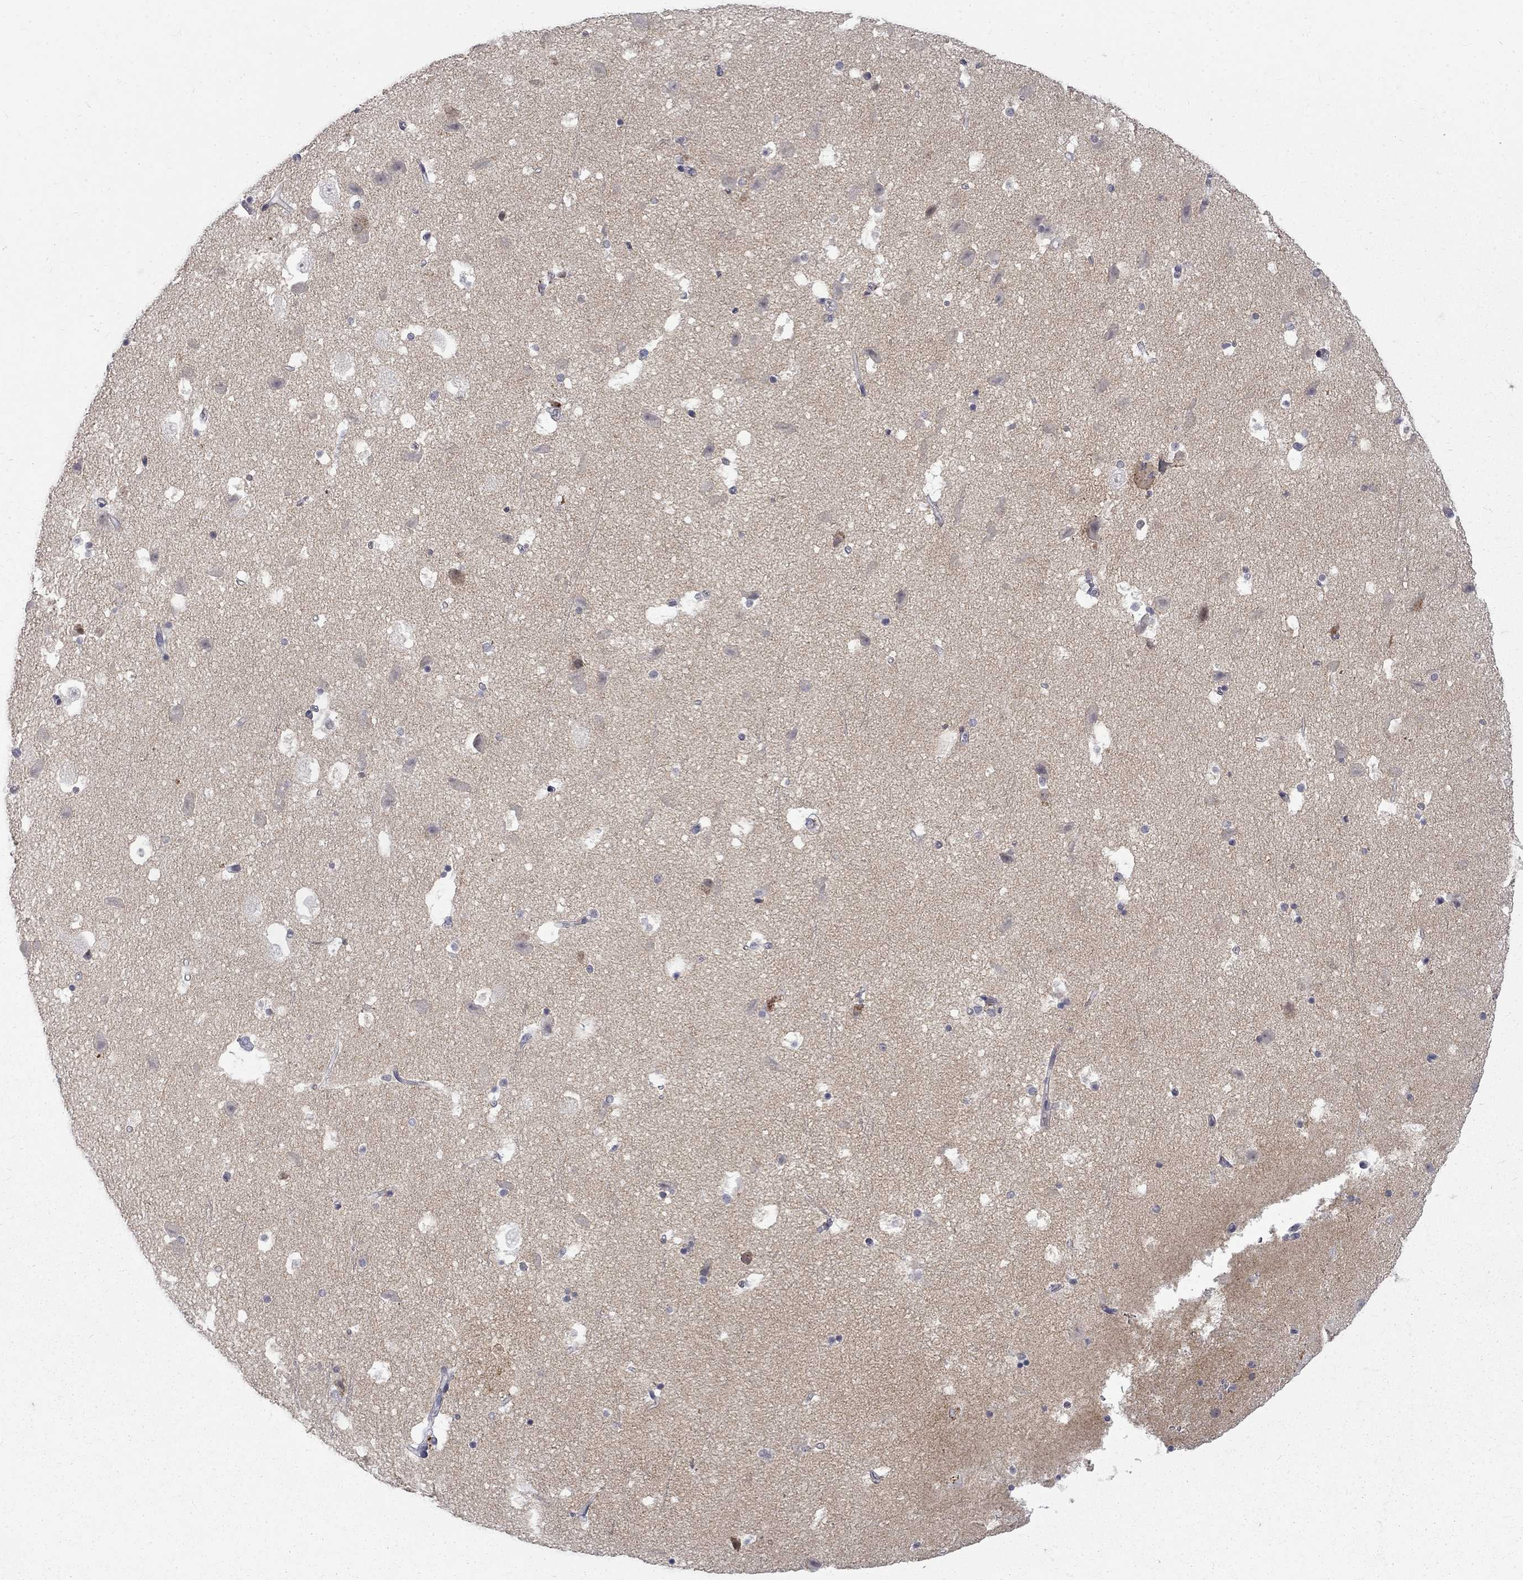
{"staining": {"intensity": "negative", "quantity": "none", "location": "none"}, "tissue": "hippocampus", "cell_type": "Glial cells", "image_type": "normal", "snomed": [{"axis": "morphology", "description": "Normal tissue, NOS"}, {"axis": "topography", "description": "Hippocampus"}], "caption": "IHC image of normal human hippocampus stained for a protein (brown), which shows no positivity in glial cells.", "gene": "CTNND2", "patient": {"sex": "male", "age": 51}}